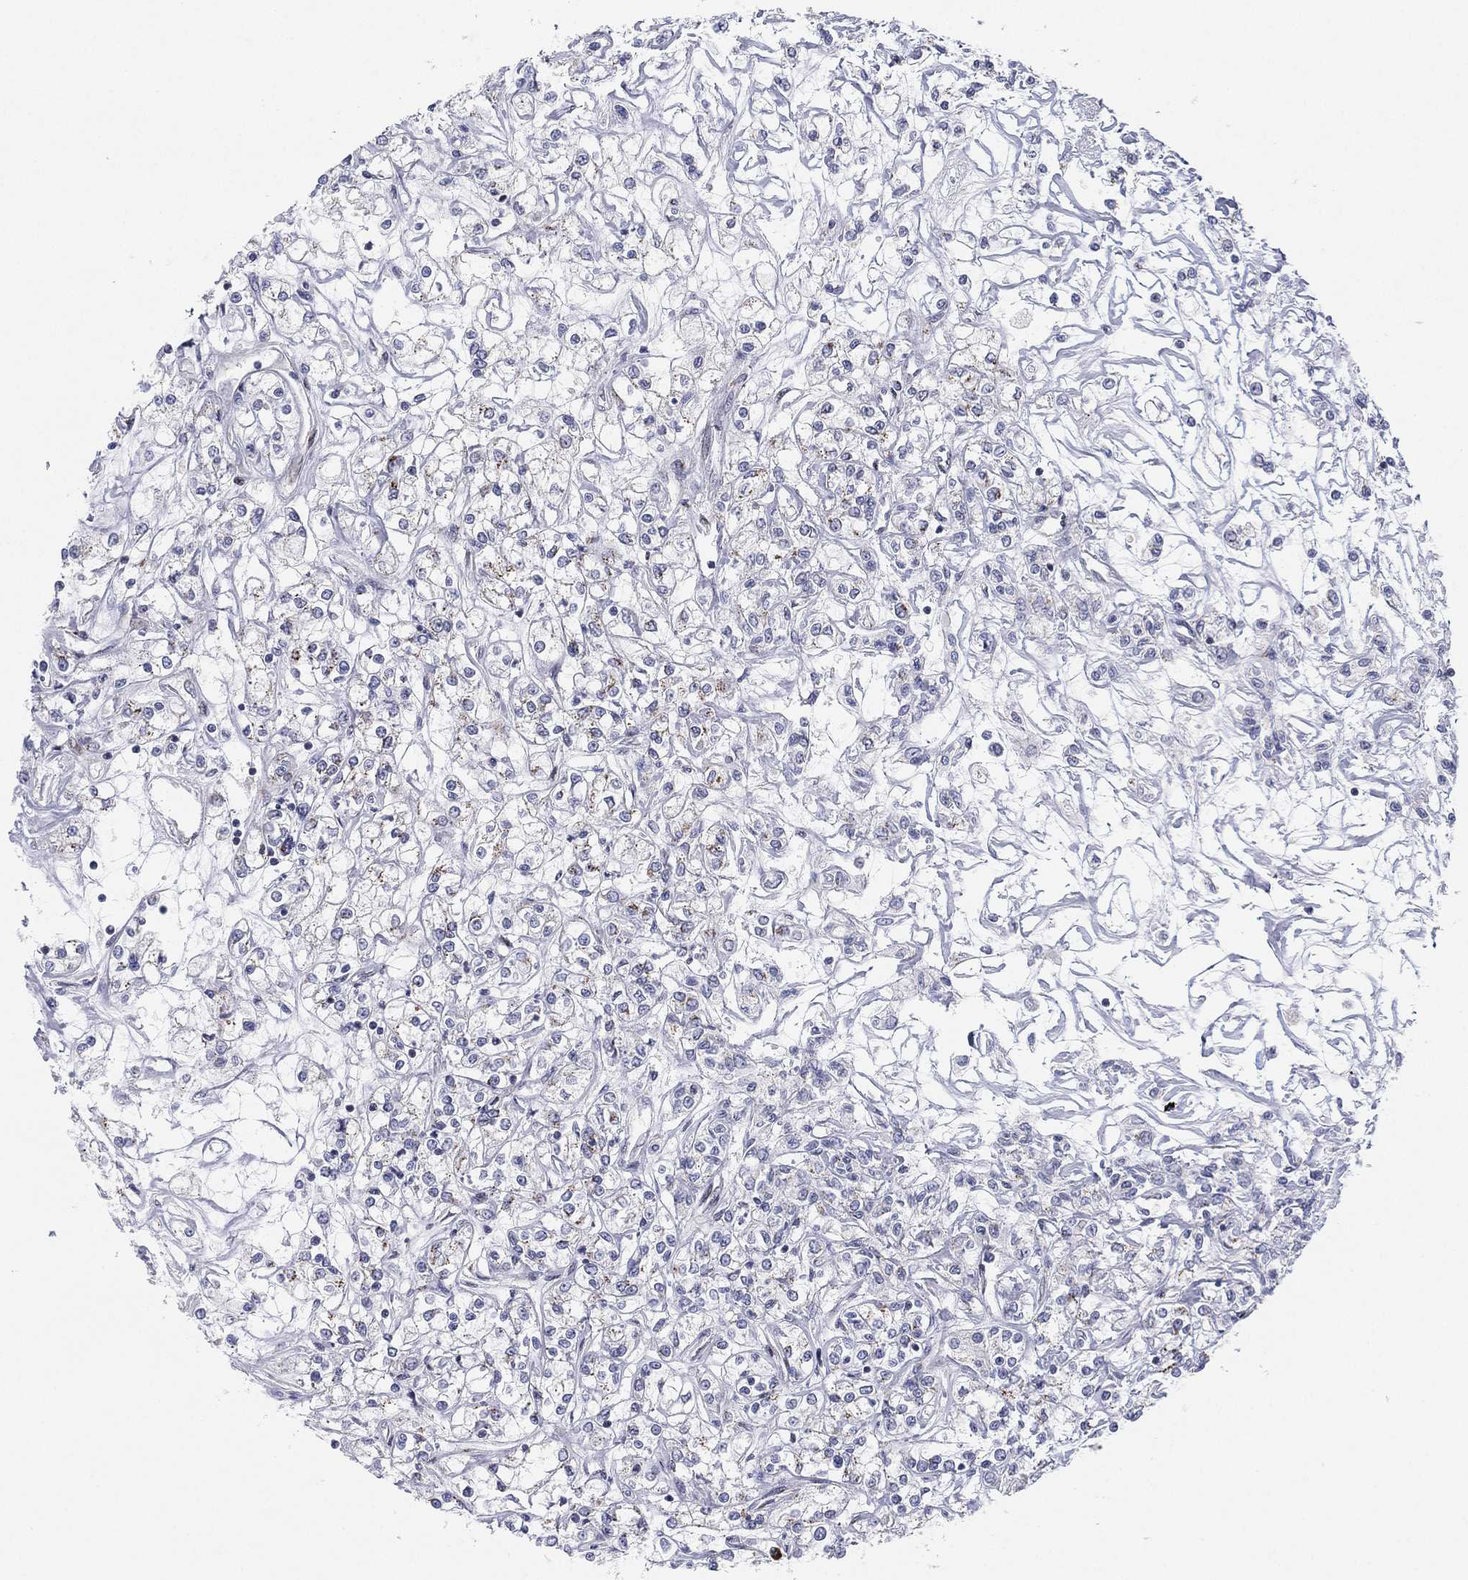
{"staining": {"intensity": "negative", "quantity": "none", "location": "none"}, "tissue": "renal cancer", "cell_type": "Tumor cells", "image_type": "cancer", "snomed": [{"axis": "morphology", "description": "Adenocarcinoma, NOS"}, {"axis": "topography", "description": "Kidney"}], "caption": "Renal adenocarcinoma stained for a protein using IHC demonstrates no staining tumor cells.", "gene": "CD177", "patient": {"sex": "female", "age": 59}}